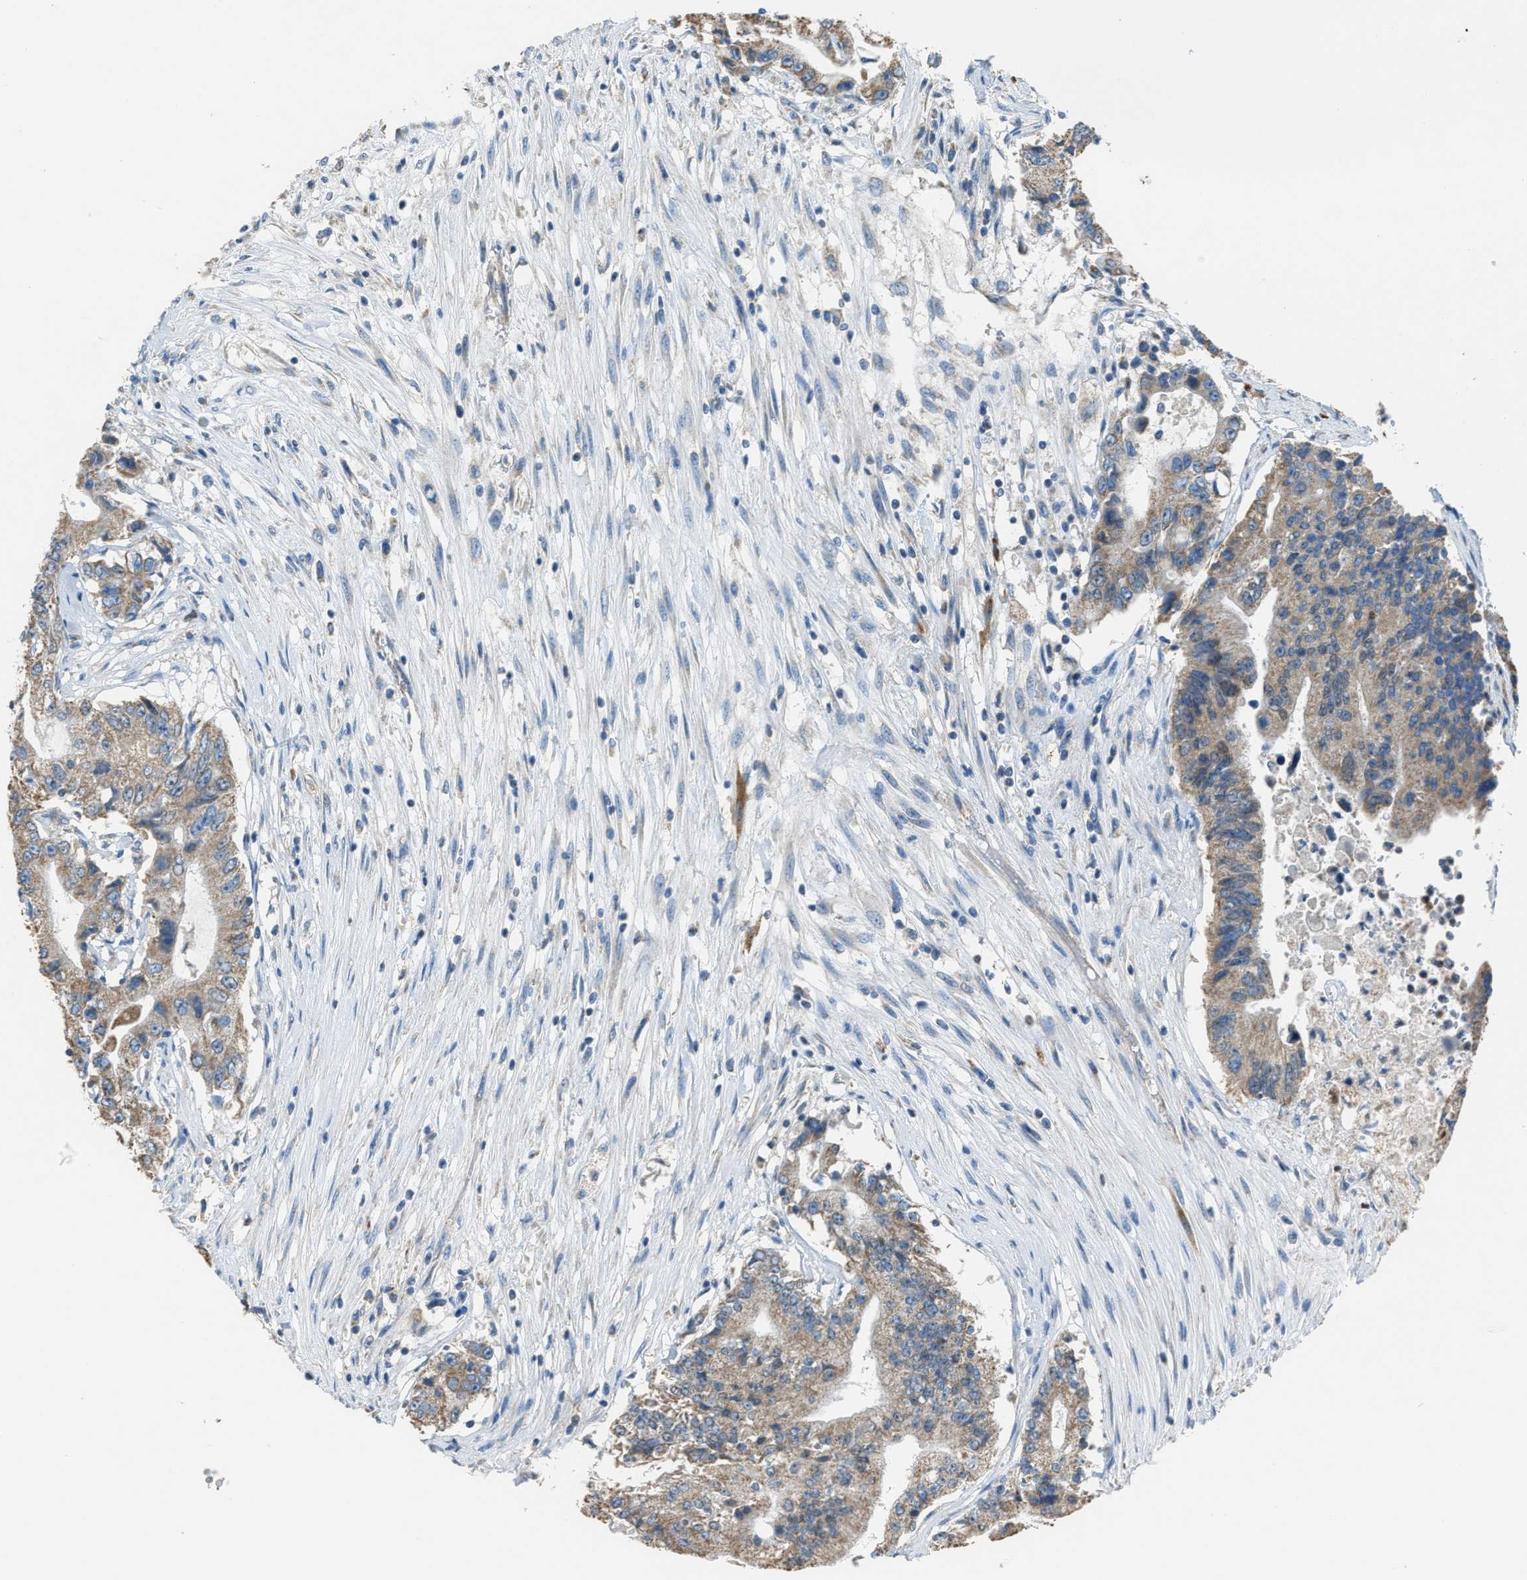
{"staining": {"intensity": "moderate", "quantity": ">75%", "location": "cytoplasmic/membranous"}, "tissue": "colorectal cancer", "cell_type": "Tumor cells", "image_type": "cancer", "snomed": [{"axis": "morphology", "description": "Adenocarcinoma, NOS"}, {"axis": "topography", "description": "Colon"}], "caption": "This histopathology image exhibits adenocarcinoma (colorectal) stained with immunohistochemistry to label a protein in brown. The cytoplasmic/membranous of tumor cells show moderate positivity for the protein. Nuclei are counter-stained blue.", "gene": "SLC25A11", "patient": {"sex": "female", "age": 77}}